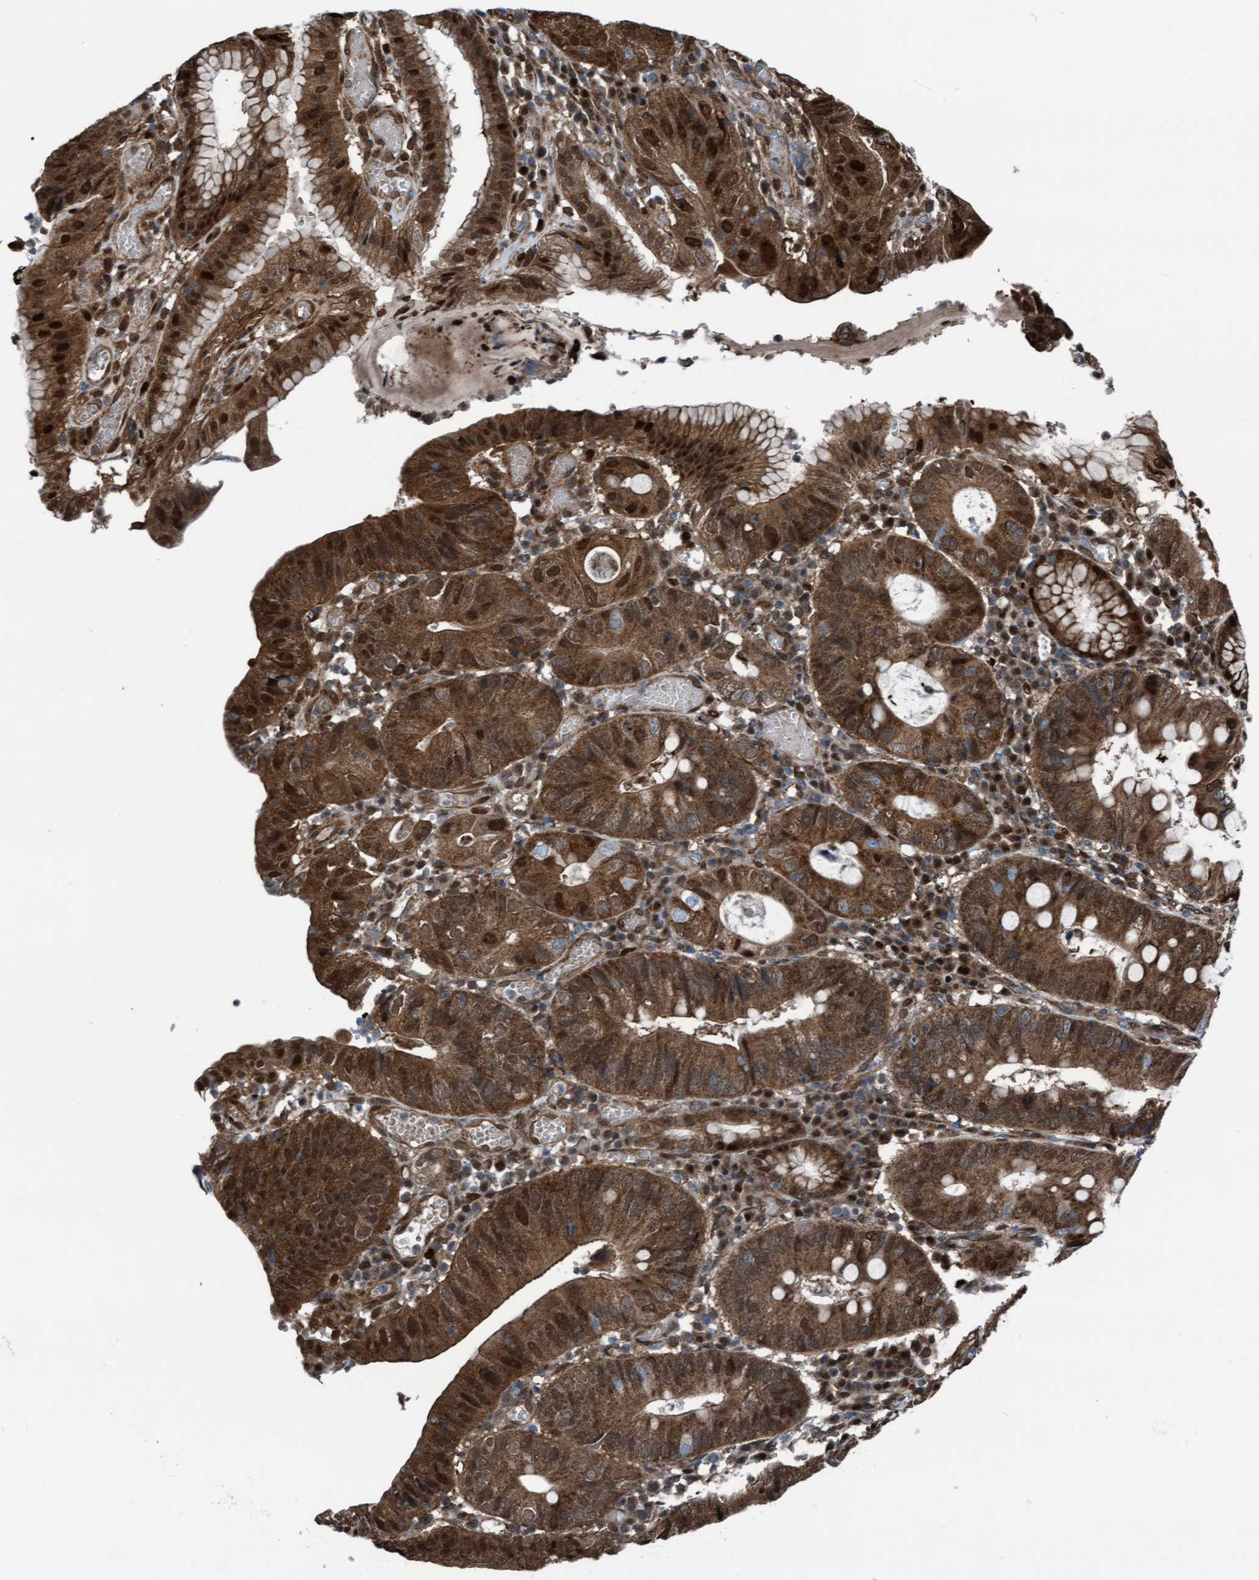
{"staining": {"intensity": "strong", "quantity": ">75%", "location": "cytoplasmic/membranous,nuclear"}, "tissue": "stomach cancer", "cell_type": "Tumor cells", "image_type": "cancer", "snomed": [{"axis": "morphology", "description": "Adenocarcinoma, NOS"}, {"axis": "topography", "description": "Stomach"}], "caption": "A brown stain shows strong cytoplasmic/membranous and nuclear staining of a protein in human adenocarcinoma (stomach) tumor cells. (Stains: DAB in brown, nuclei in blue, Microscopy: brightfield microscopy at high magnification).", "gene": "KLHL26", "patient": {"sex": "male", "age": 59}}